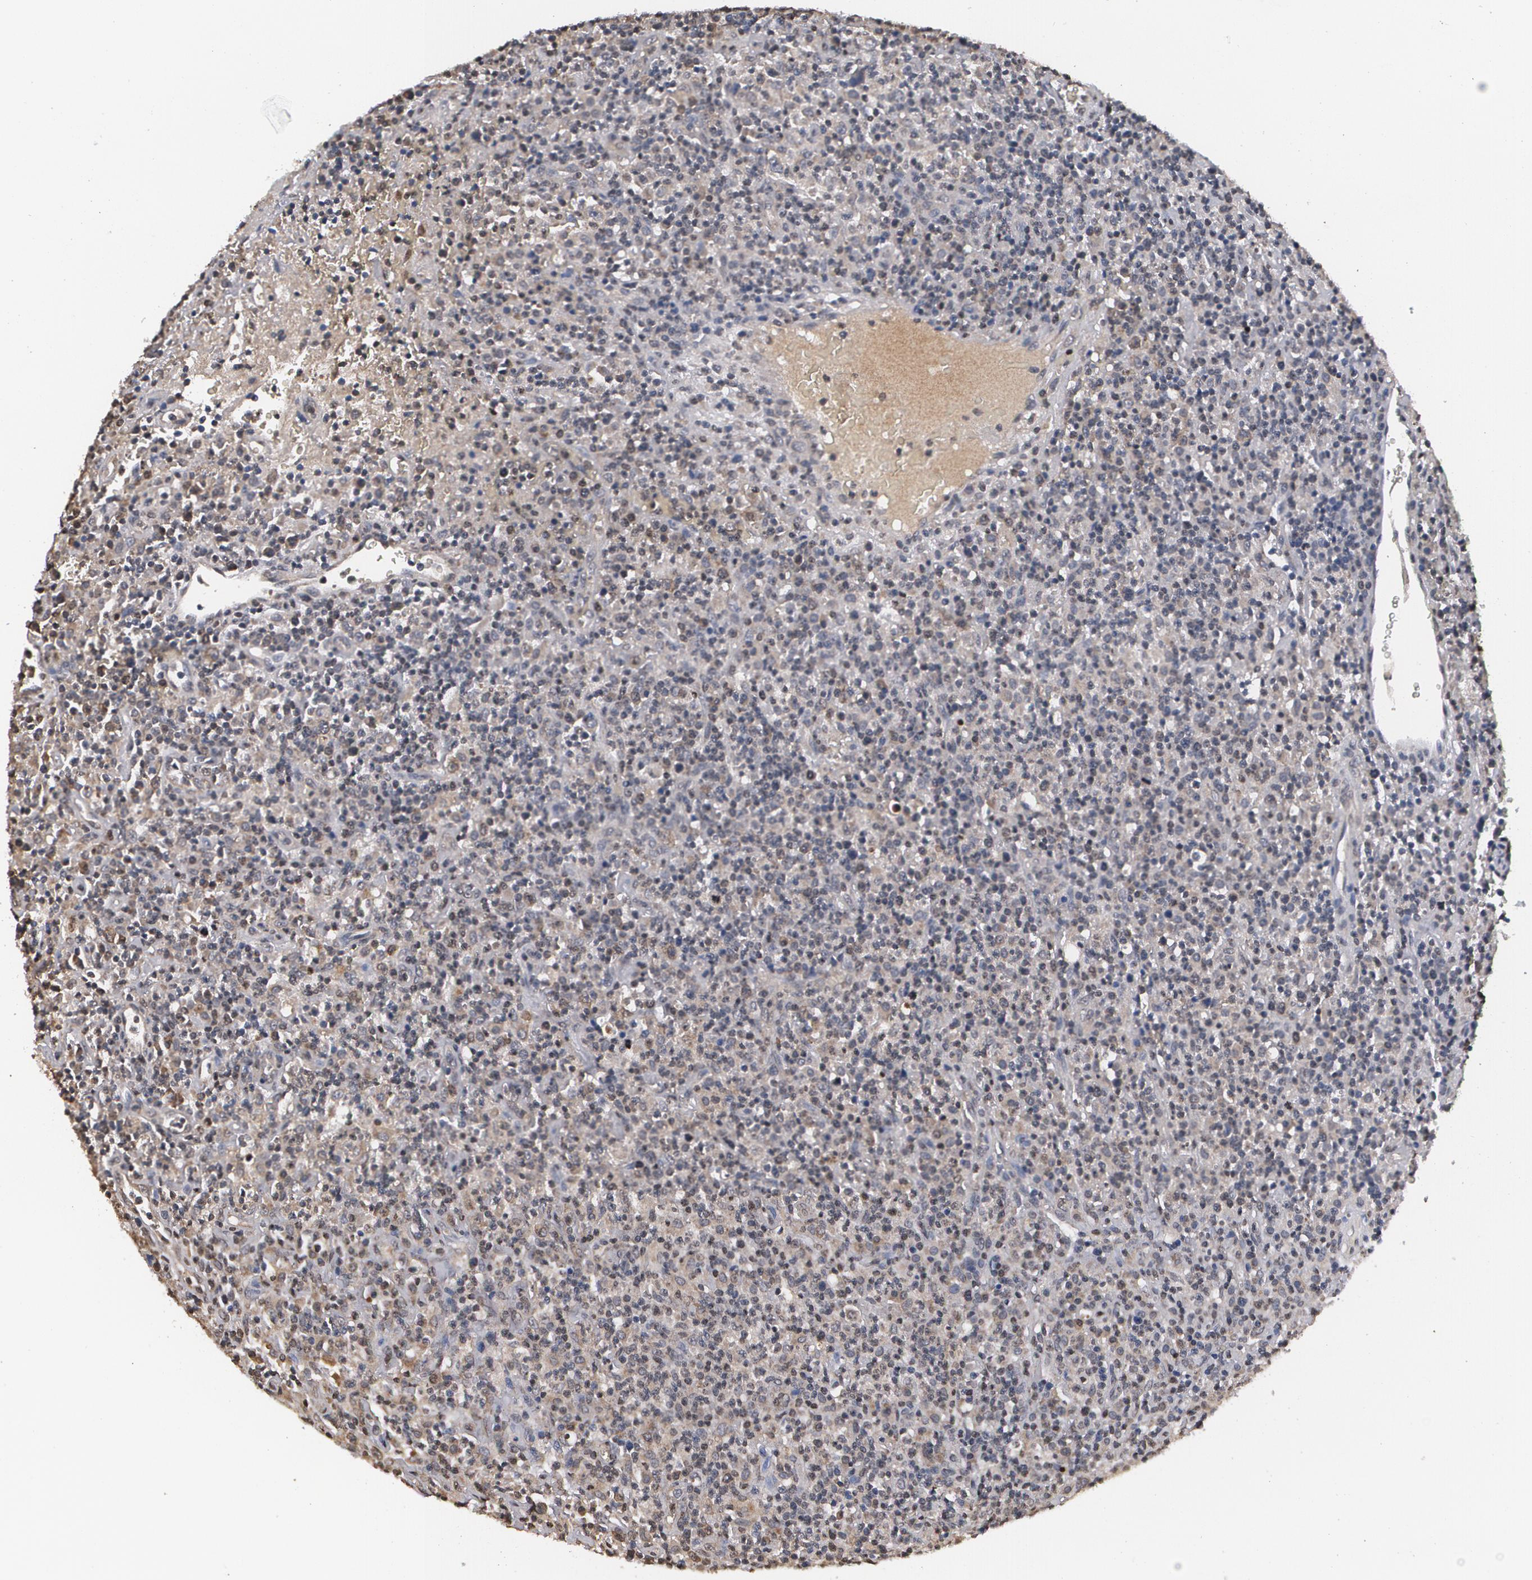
{"staining": {"intensity": "weak", "quantity": "25%-75%", "location": "cytoplasmic/membranous"}, "tissue": "lymphoma", "cell_type": "Tumor cells", "image_type": "cancer", "snomed": [{"axis": "morphology", "description": "Hodgkin's disease, NOS"}, {"axis": "topography", "description": "Lymph node"}], "caption": "The micrograph exhibits a brown stain indicating the presence of a protein in the cytoplasmic/membranous of tumor cells in lymphoma. The protein of interest is shown in brown color, while the nuclei are stained blue.", "gene": "MVP", "patient": {"sex": "male", "age": 65}}